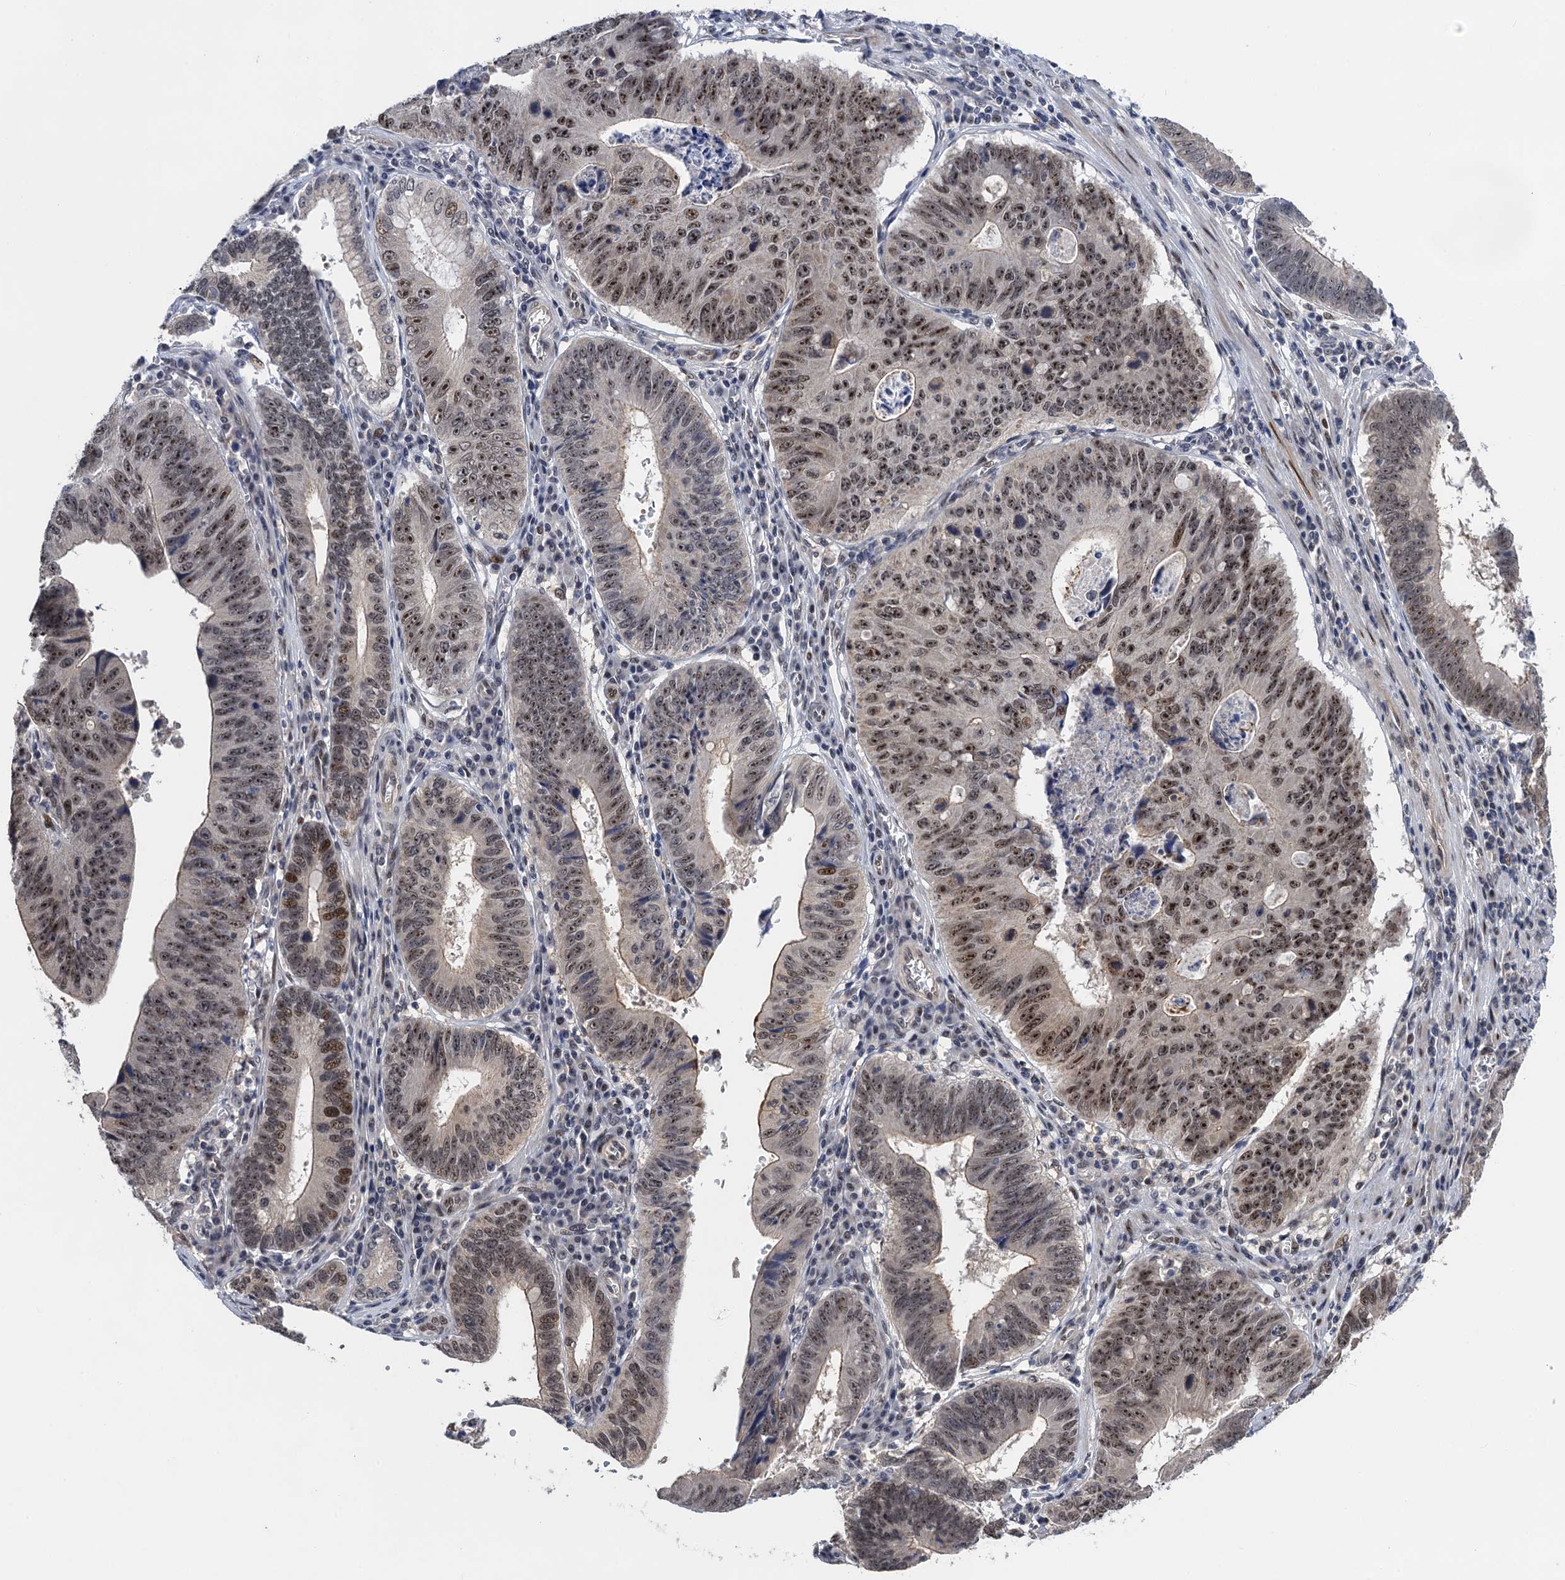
{"staining": {"intensity": "moderate", "quantity": ">75%", "location": "nuclear"}, "tissue": "stomach cancer", "cell_type": "Tumor cells", "image_type": "cancer", "snomed": [{"axis": "morphology", "description": "Adenocarcinoma, NOS"}, {"axis": "topography", "description": "Stomach"}], "caption": "Stomach cancer was stained to show a protein in brown. There is medium levels of moderate nuclear expression in about >75% of tumor cells.", "gene": "ZAR1L", "patient": {"sex": "male", "age": 59}}